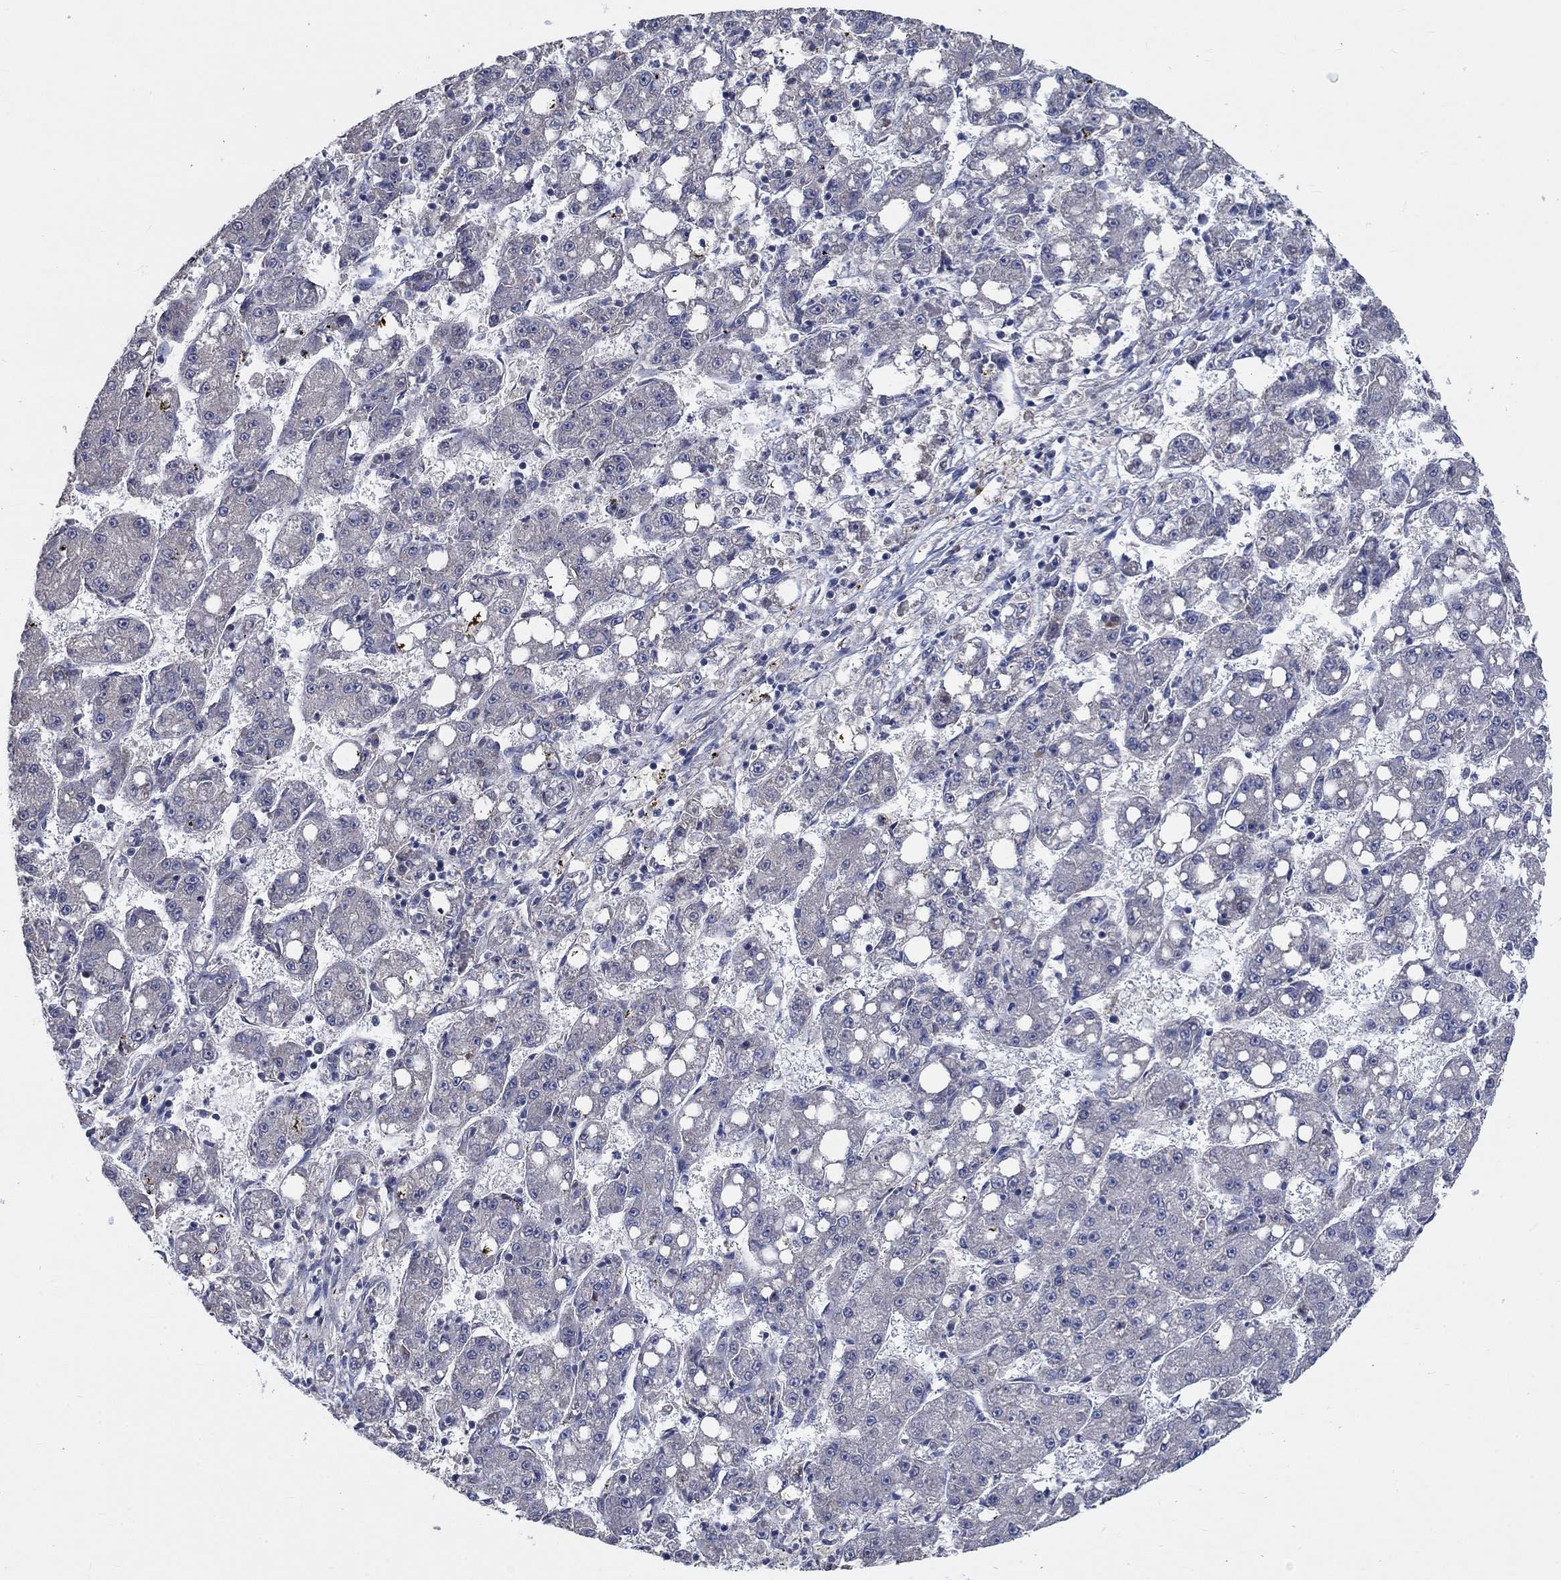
{"staining": {"intensity": "negative", "quantity": "none", "location": "none"}, "tissue": "liver cancer", "cell_type": "Tumor cells", "image_type": "cancer", "snomed": [{"axis": "morphology", "description": "Carcinoma, Hepatocellular, NOS"}, {"axis": "topography", "description": "Liver"}], "caption": "Liver cancer (hepatocellular carcinoma) was stained to show a protein in brown. There is no significant positivity in tumor cells.", "gene": "HTN1", "patient": {"sex": "female", "age": 65}}